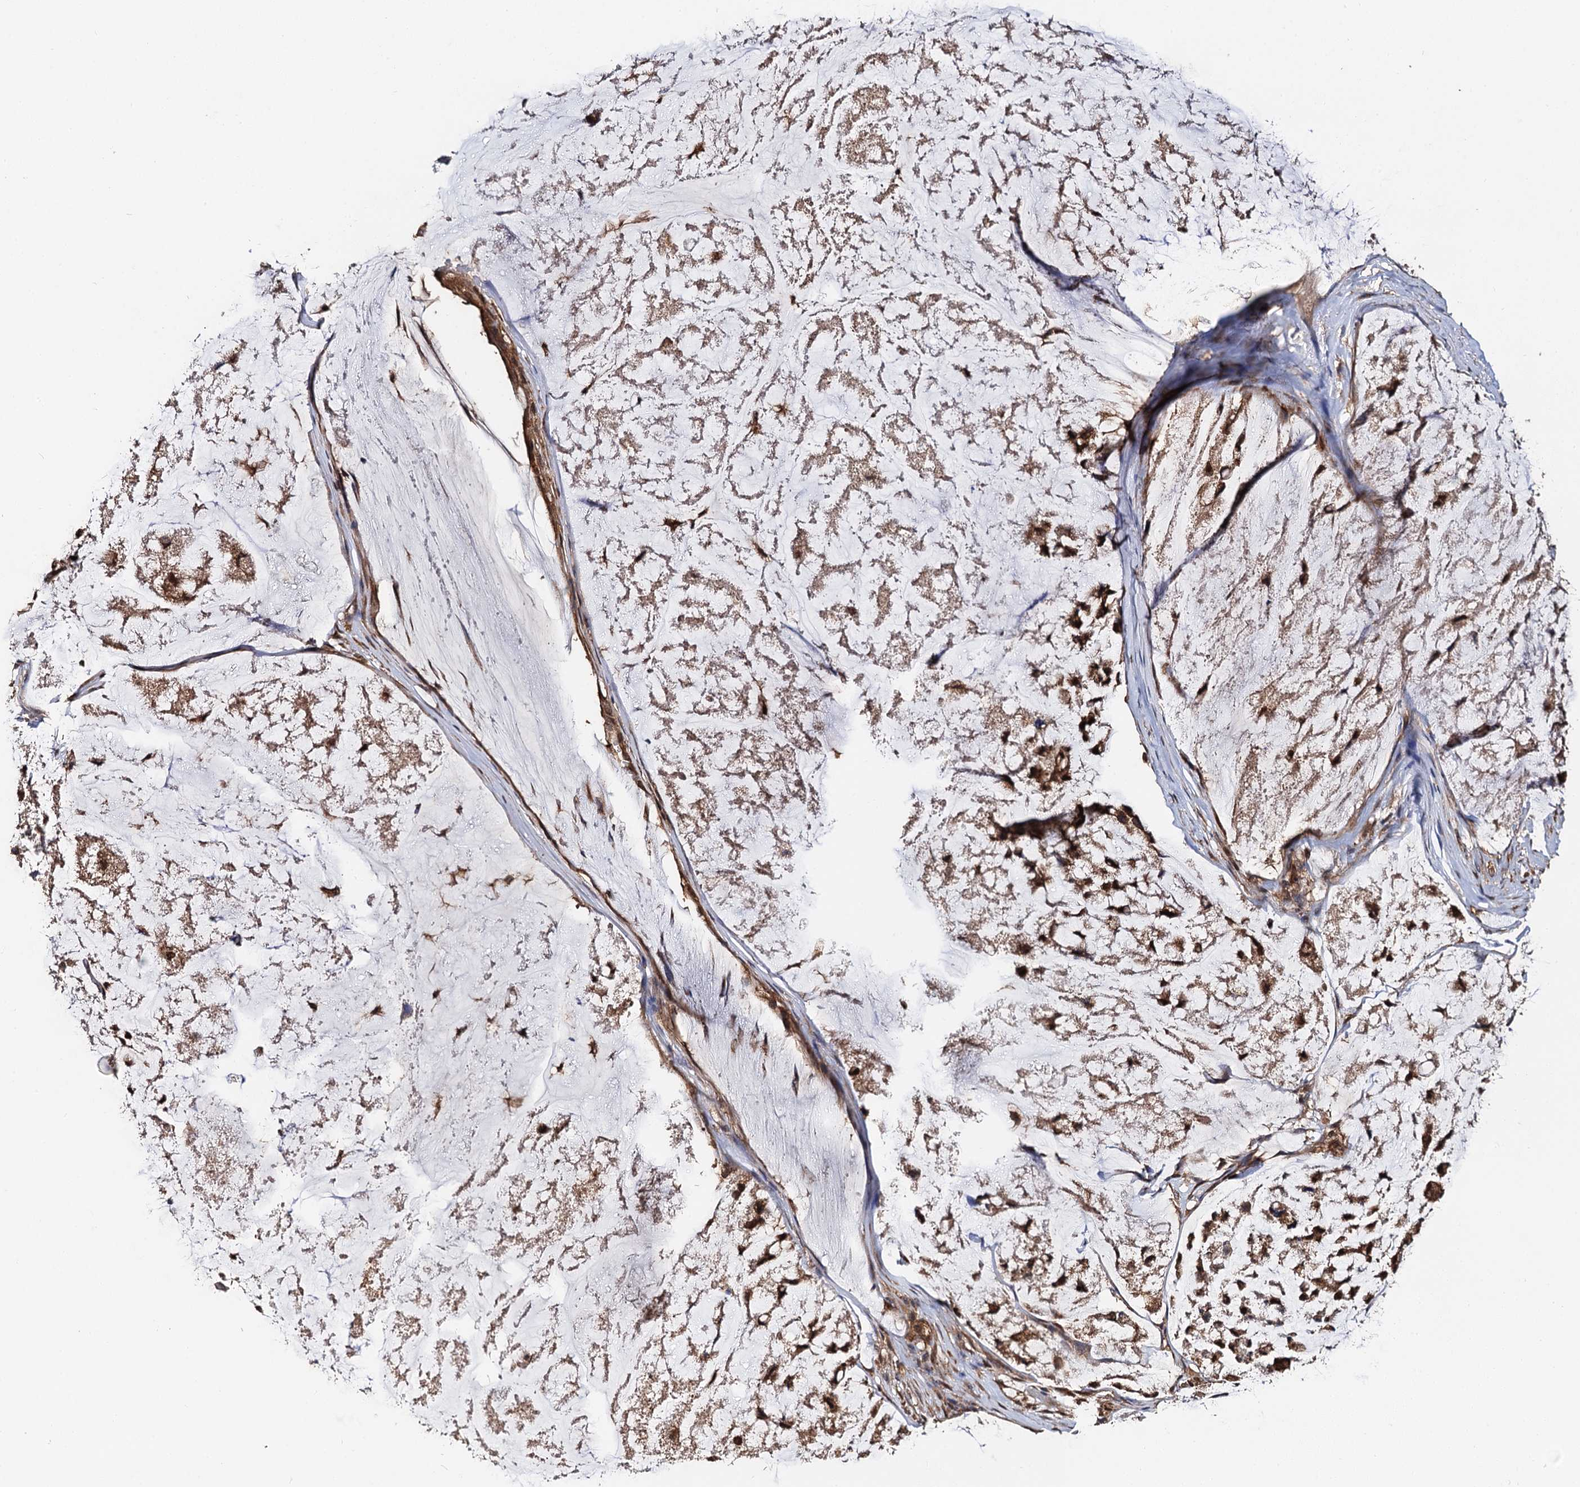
{"staining": {"intensity": "moderate", "quantity": ">75%", "location": "cytoplasmic/membranous"}, "tissue": "stomach cancer", "cell_type": "Tumor cells", "image_type": "cancer", "snomed": [{"axis": "morphology", "description": "Adenocarcinoma, NOS"}, {"axis": "topography", "description": "Stomach, lower"}], "caption": "Protein expression analysis of human adenocarcinoma (stomach) reveals moderate cytoplasmic/membranous staining in about >75% of tumor cells. The protein of interest is stained brown, and the nuclei are stained in blue (DAB IHC with brightfield microscopy, high magnification).", "gene": "MIER2", "patient": {"sex": "male", "age": 67}}